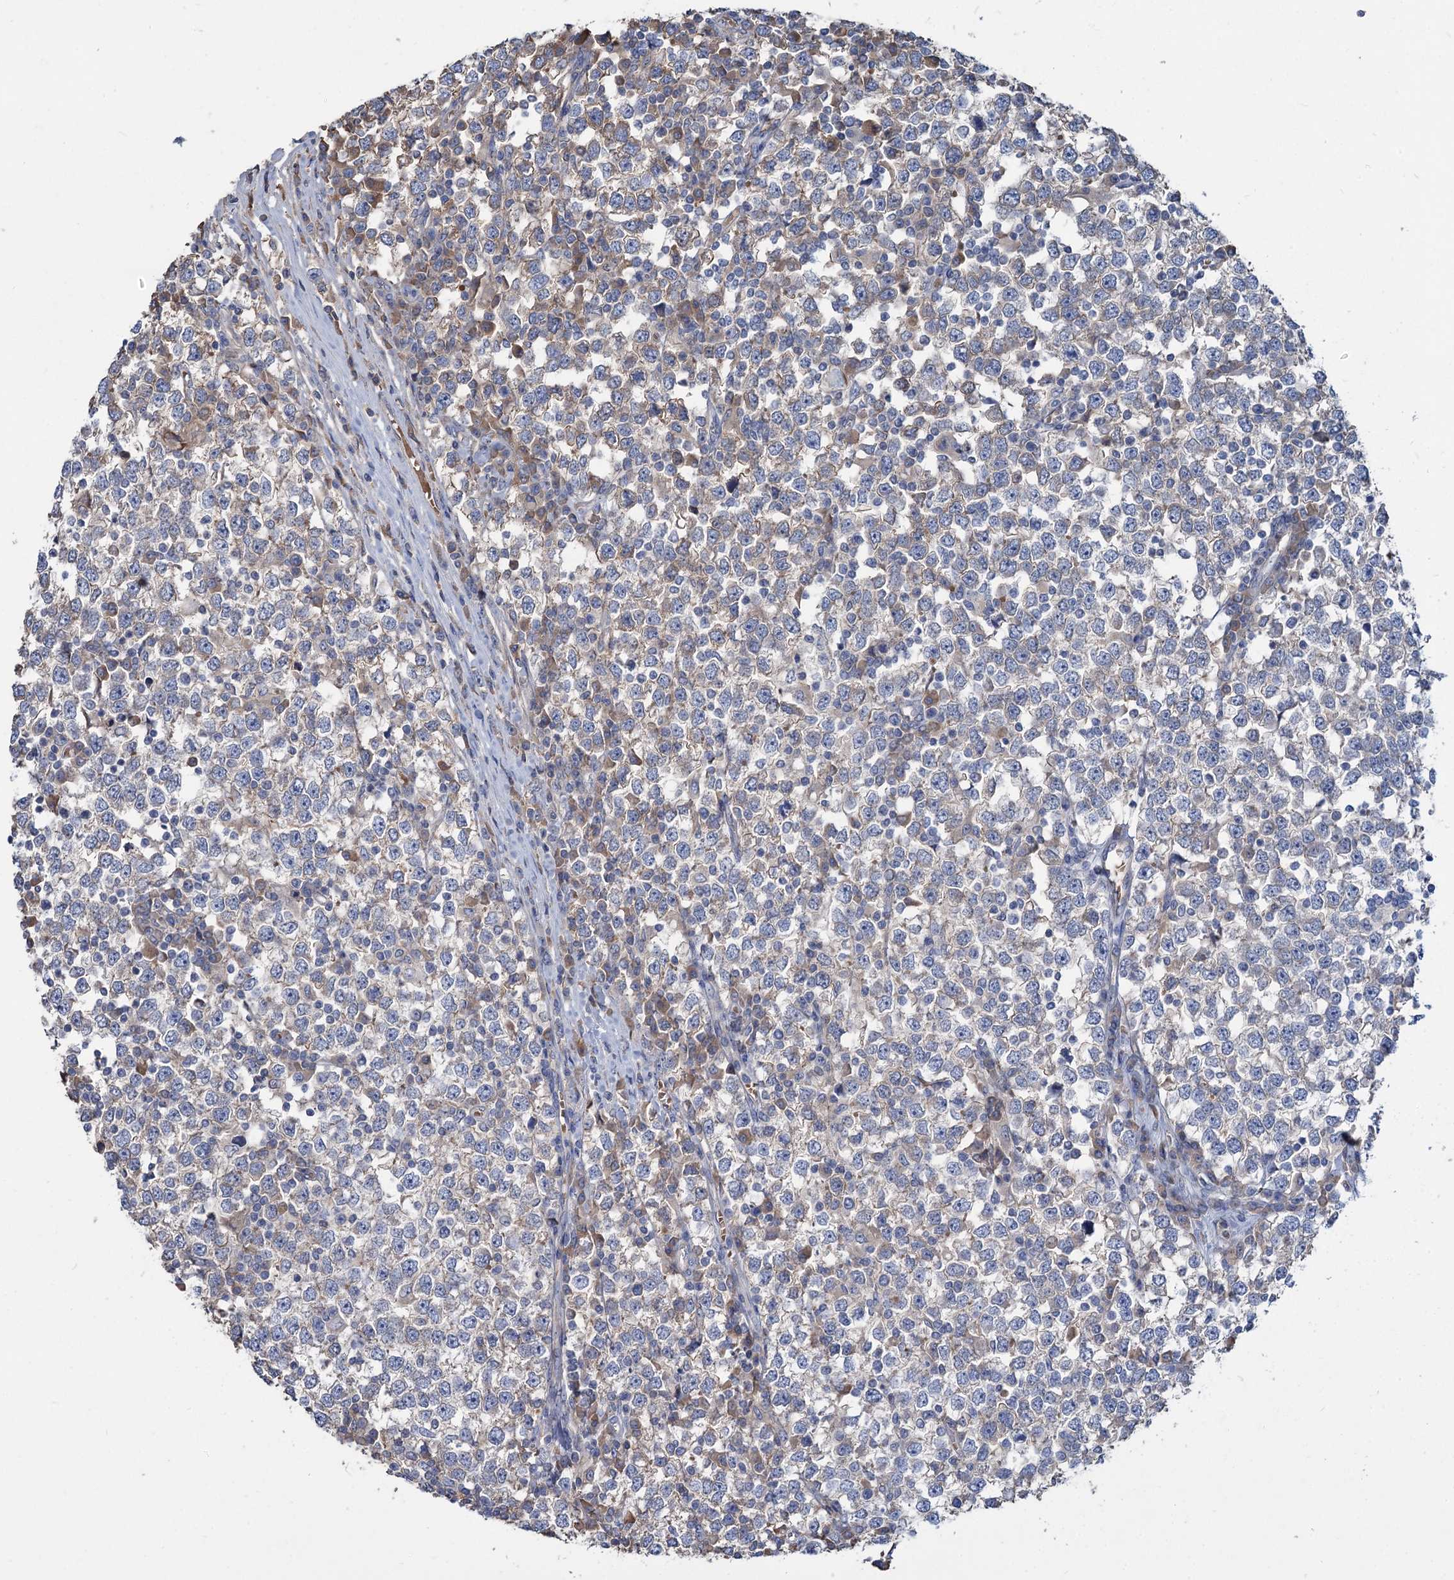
{"staining": {"intensity": "negative", "quantity": "none", "location": "none"}, "tissue": "testis cancer", "cell_type": "Tumor cells", "image_type": "cancer", "snomed": [{"axis": "morphology", "description": "Seminoma, NOS"}, {"axis": "topography", "description": "Testis"}], "caption": "This micrograph is of testis cancer (seminoma) stained with immunohistochemistry to label a protein in brown with the nuclei are counter-stained blue. There is no staining in tumor cells.", "gene": "URAD", "patient": {"sex": "male", "age": 65}}